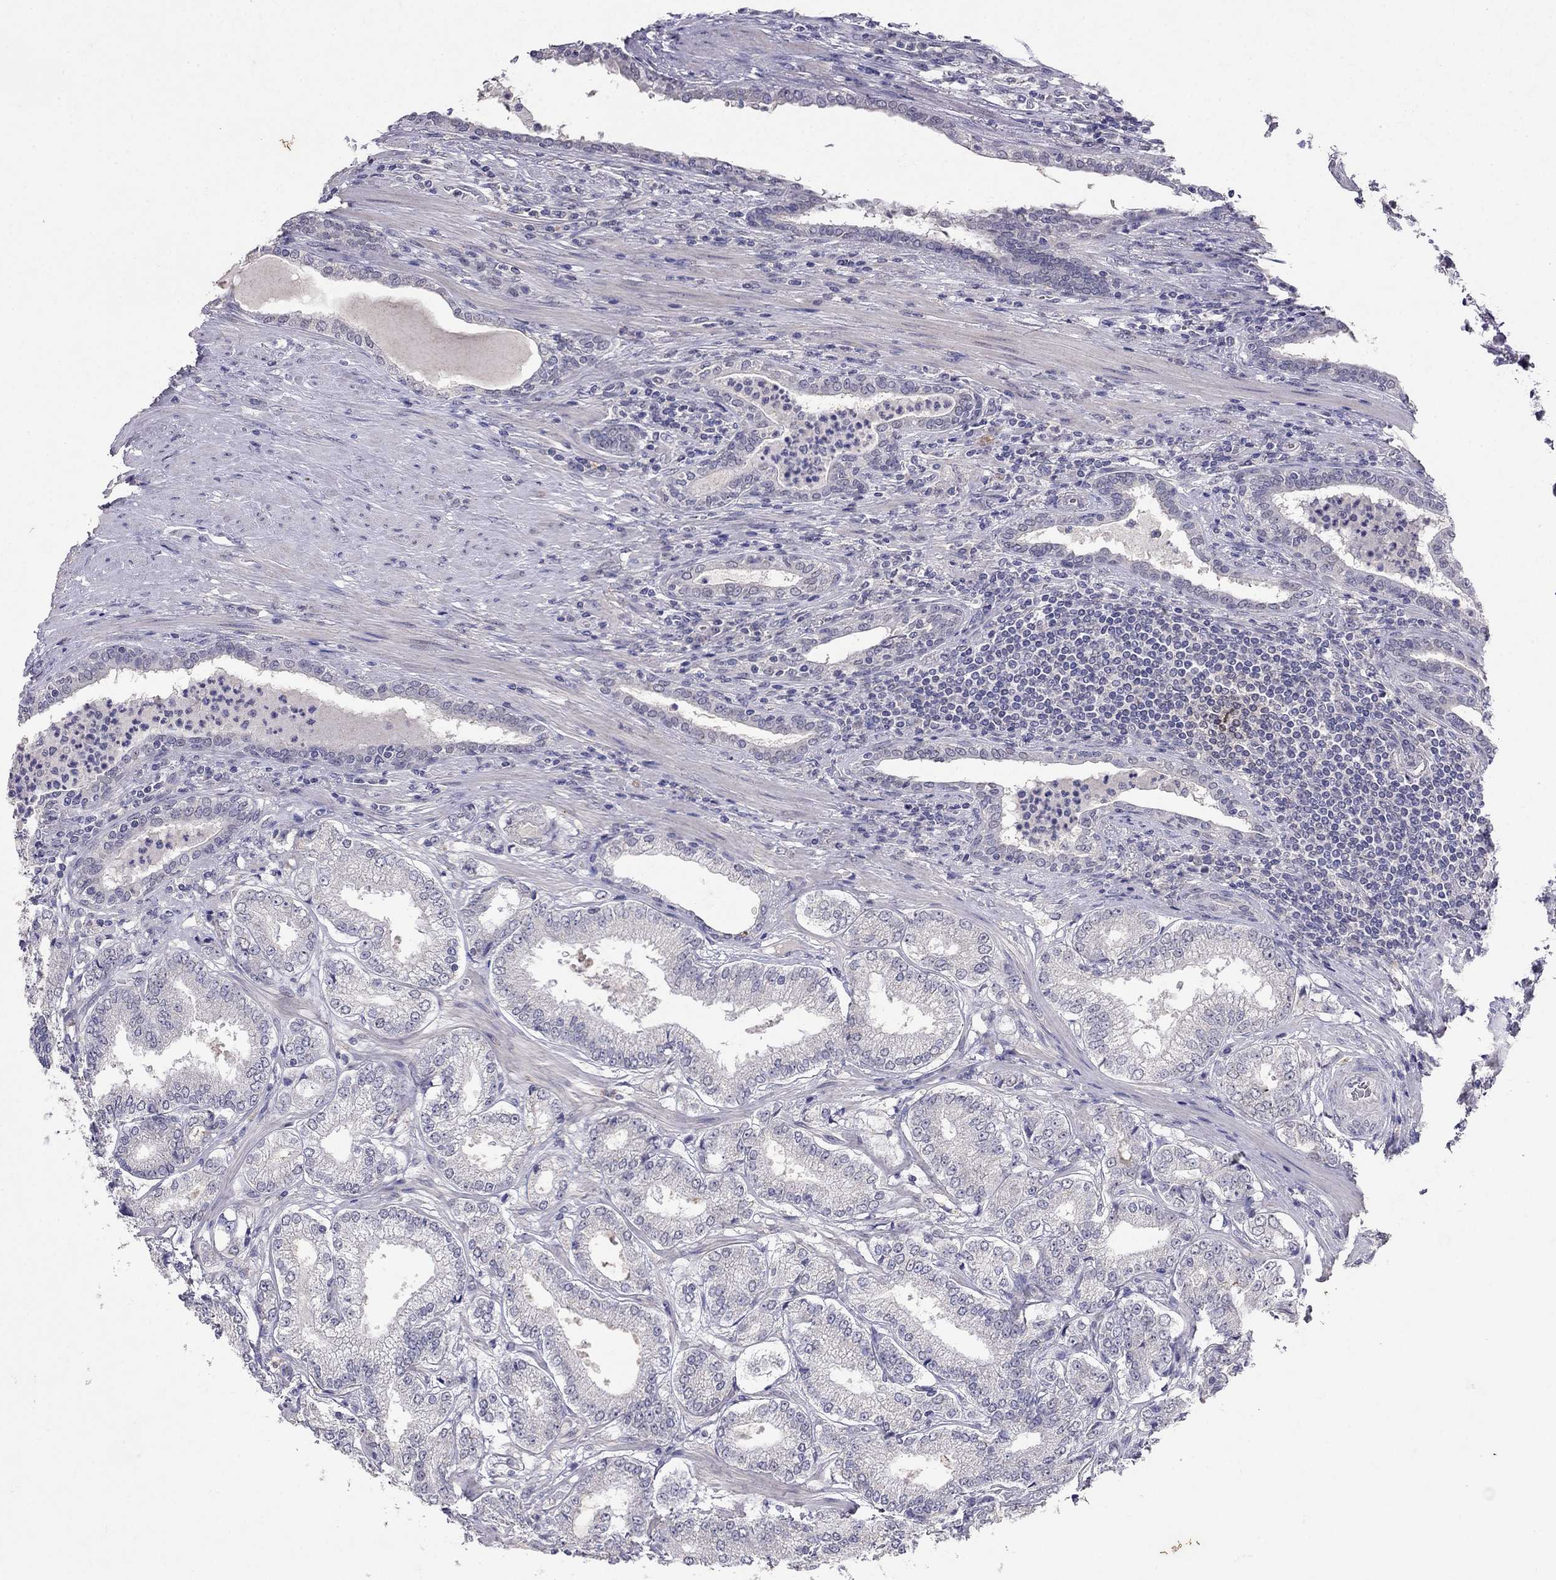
{"staining": {"intensity": "negative", "quantity": "none", "location": "none"}, "tissue": "prostate cancer", "cell_type": "Tumor cells", "image_type": "cancer", "snomed": [{"axis": "morphology", "description": "Adenocarcinoma, NOS"}, {"axis": "topography", "description": "Prostate"}], "caption": "Tumor cells are negative for brown protein staining in prostate cancer (adenocarcinoma).", "gene": "FST", "patient": {"sex": "male", "age": 65}}